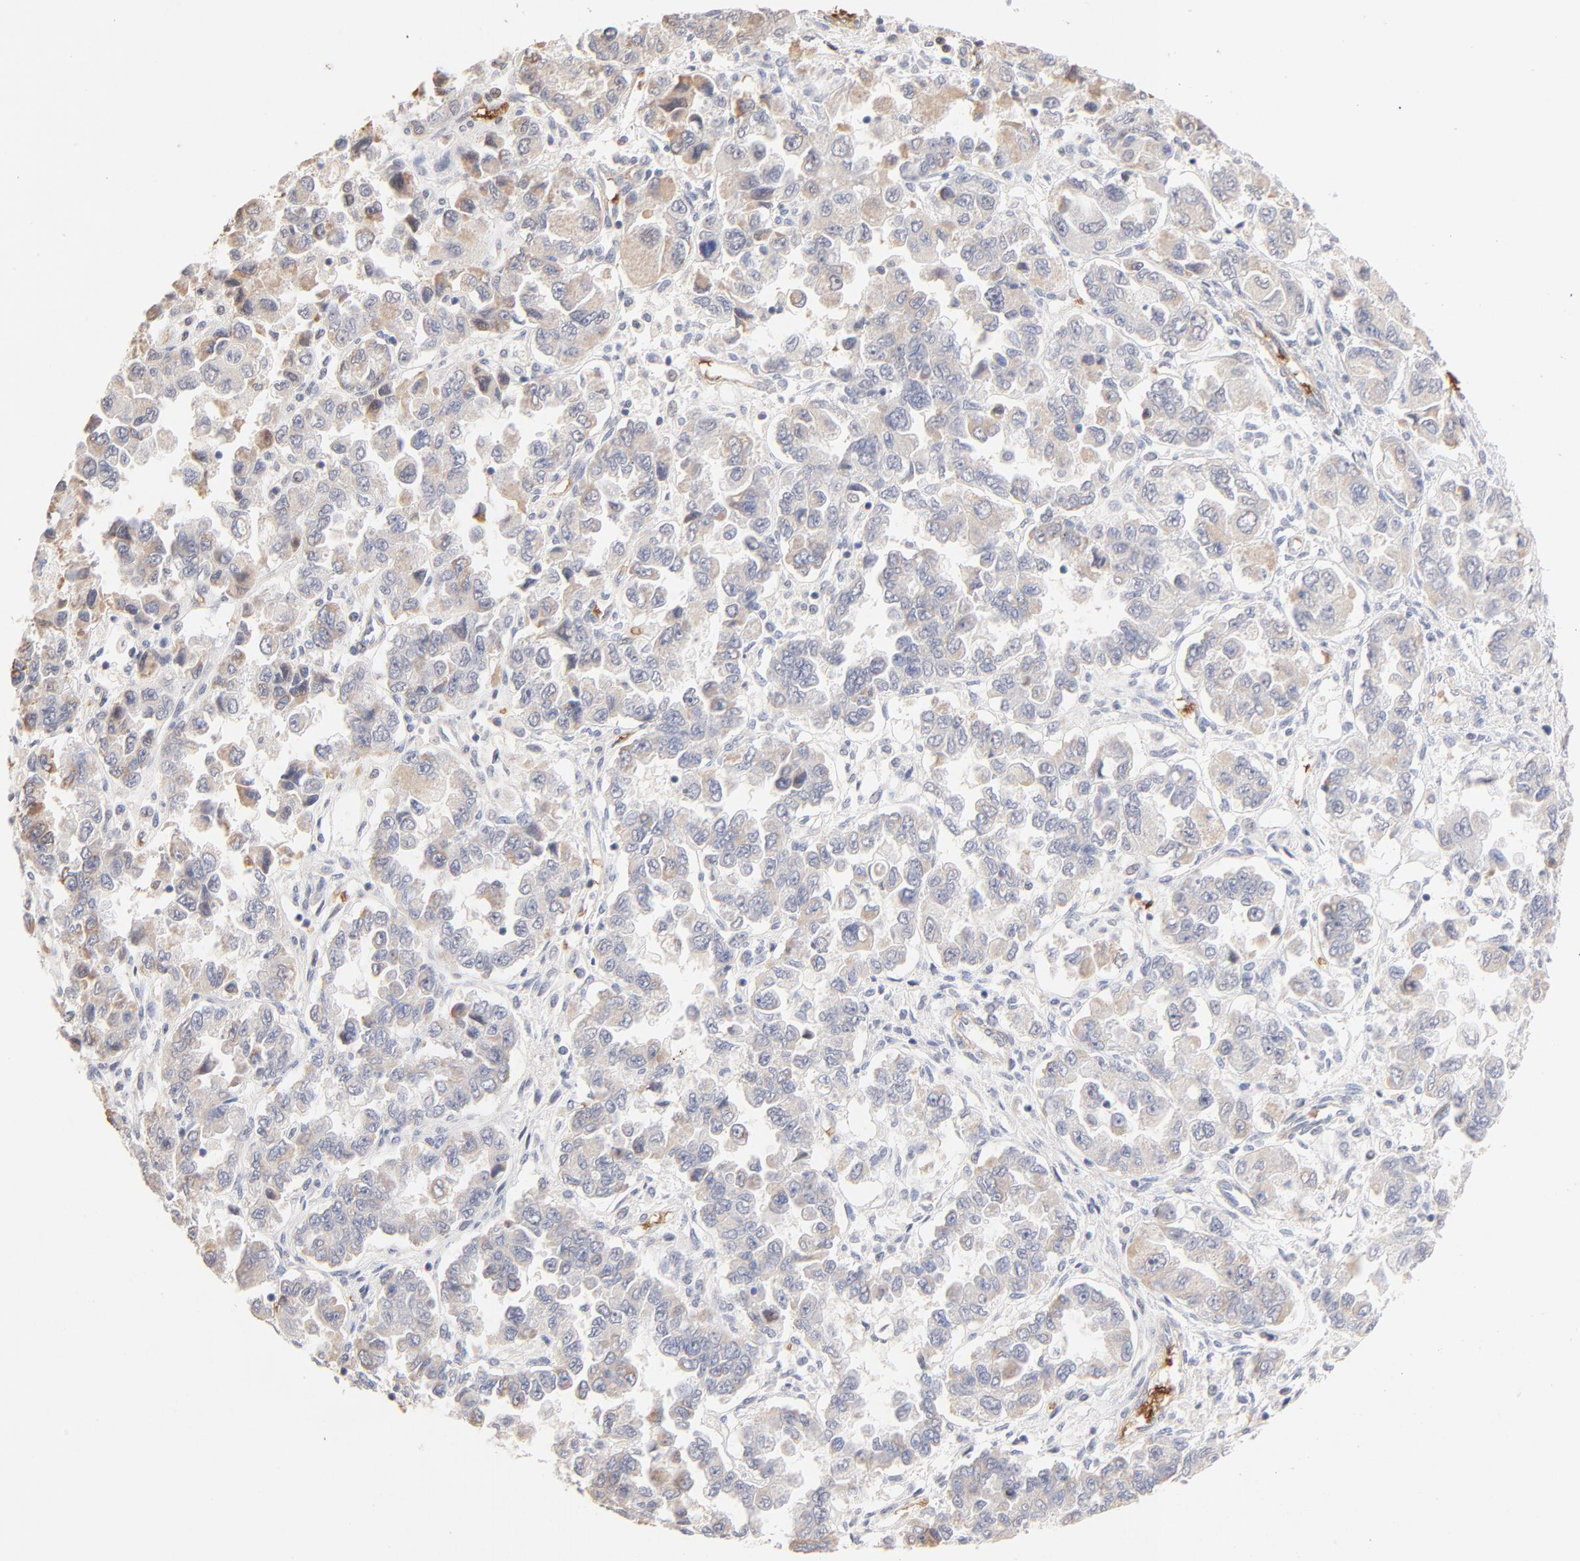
{"staining": {"intensity": "weak", "quantity": "<25%", "location": "cytoplasmic/membranous"}, "tissue": "ovarian cancer", "cell_type": "Tumor cells", "image_type": "cancer", "snomed": [{"axis": "morphology", "description": "Cystadenocarcinoma, serous, NOS"}, {"axis": "topography", "description": "Ovary"}], "caption": "Immunohistochemistry (IHC) image of human ovarian cancer (serous cystadenocarcinoma) stained for a protein (brown), which shows no staining in tumor cells.", "gene": "SPTB", "patient": {"sex": "female", "age": 84}}